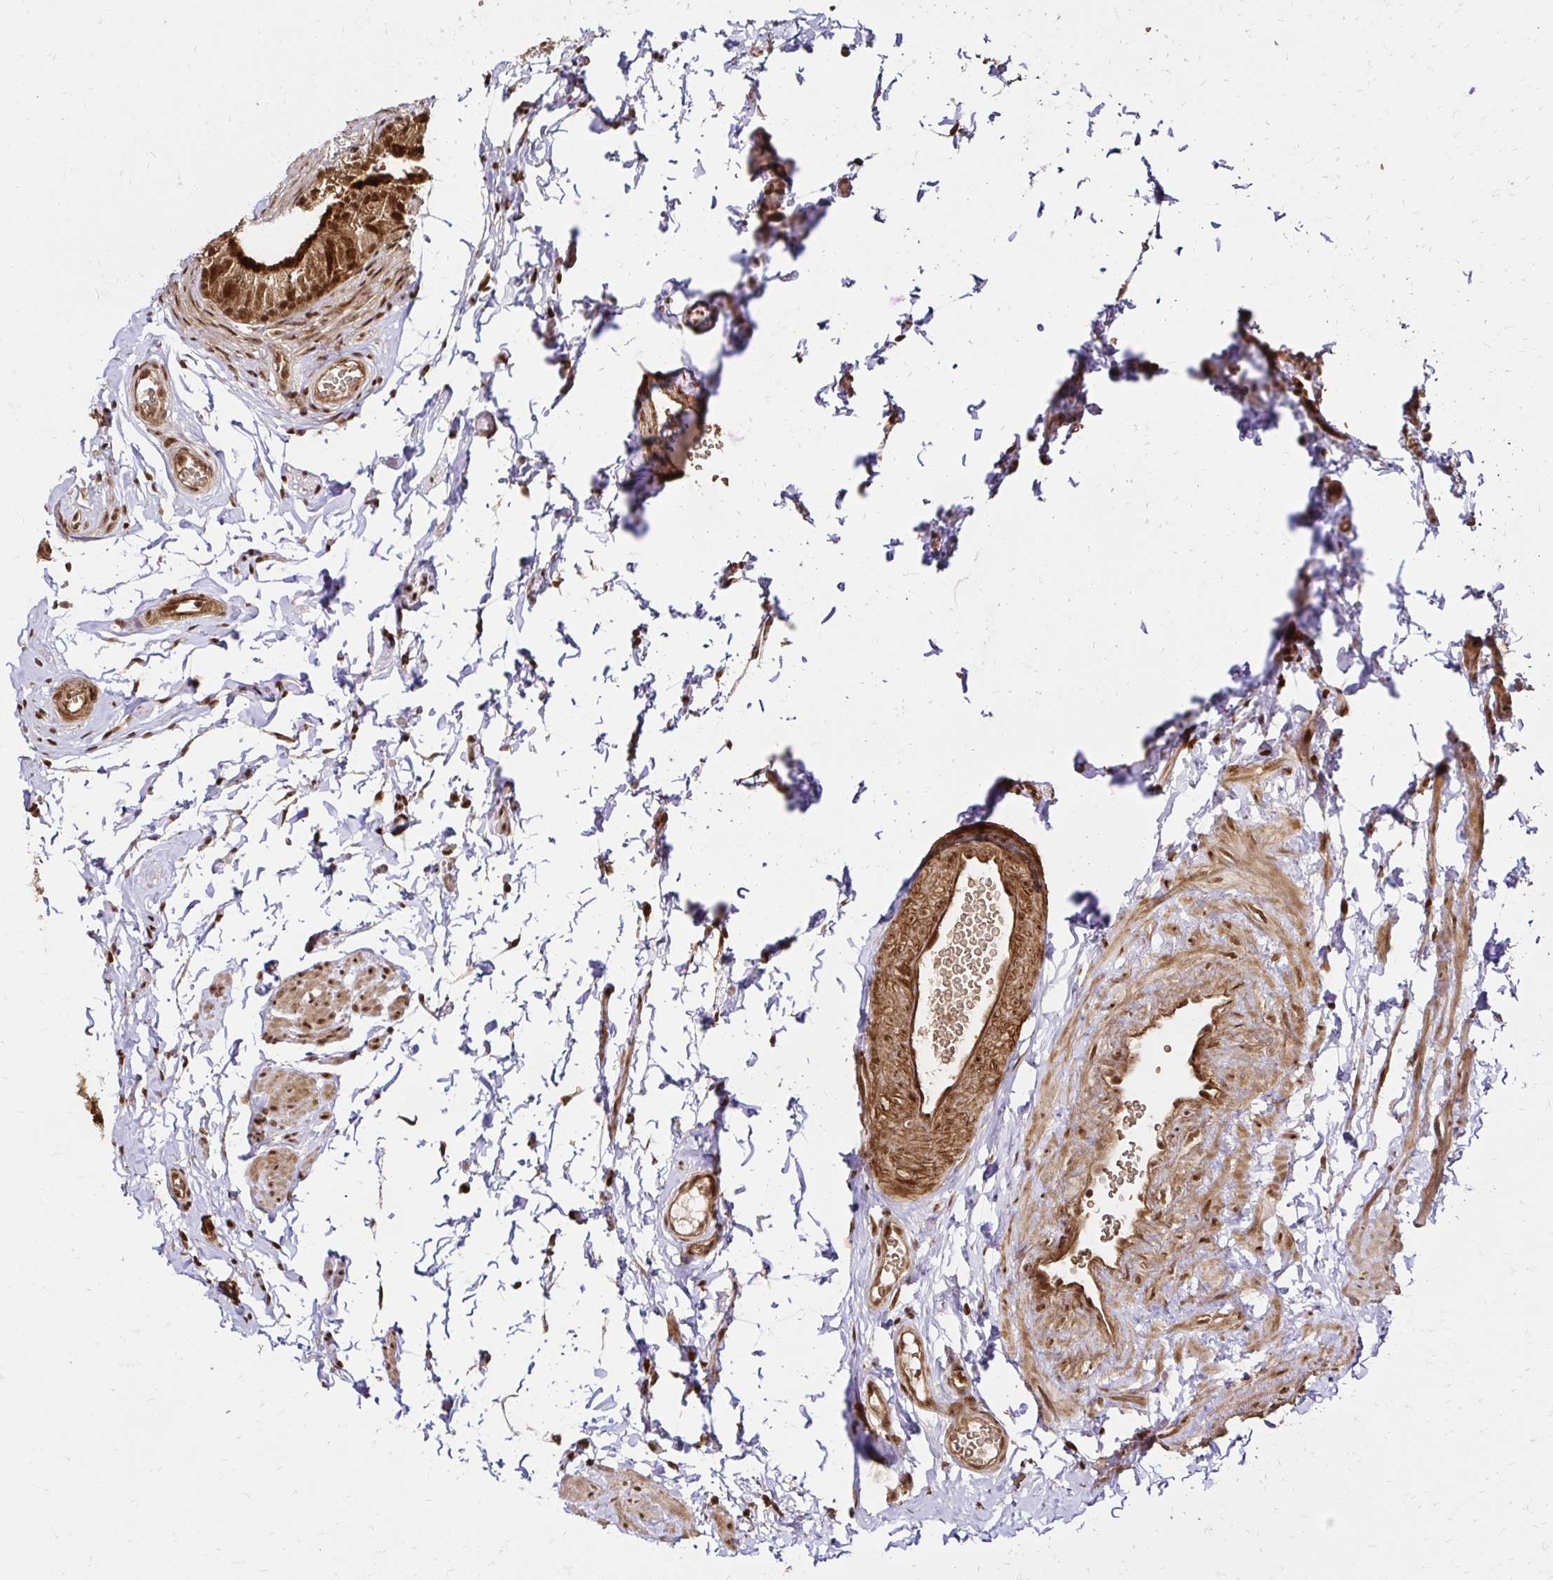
{"staining": {"intensity": "strong", "quantity": ">75%", "location": "cytoplasmic/membranous,nuclear"}, "tissue": "epididymis", "cell_type": "Glandular cells", "image_type": "normal", "snomed": [{"axis": "morphology", "description": "Normal tissue, NOS"}, {"axis": "topography", "description": "Epididymis, spermatic cord, NOS"}, {"axis": "topography", "description": "Epididymis"}, {"axis": "topography", "description": "Peripheral nerve tissue"}], "caption": "Immunohistochemistry (IHC) (DAB (3,3'-diaminobenzidine)) staining of benign epididymis displays strong cytoplasmic/membranous,nuclear protein staining in about >75% of glandular cells.", "gene": "GLYR1", "patient": {"sex": "male", "age": 29}}